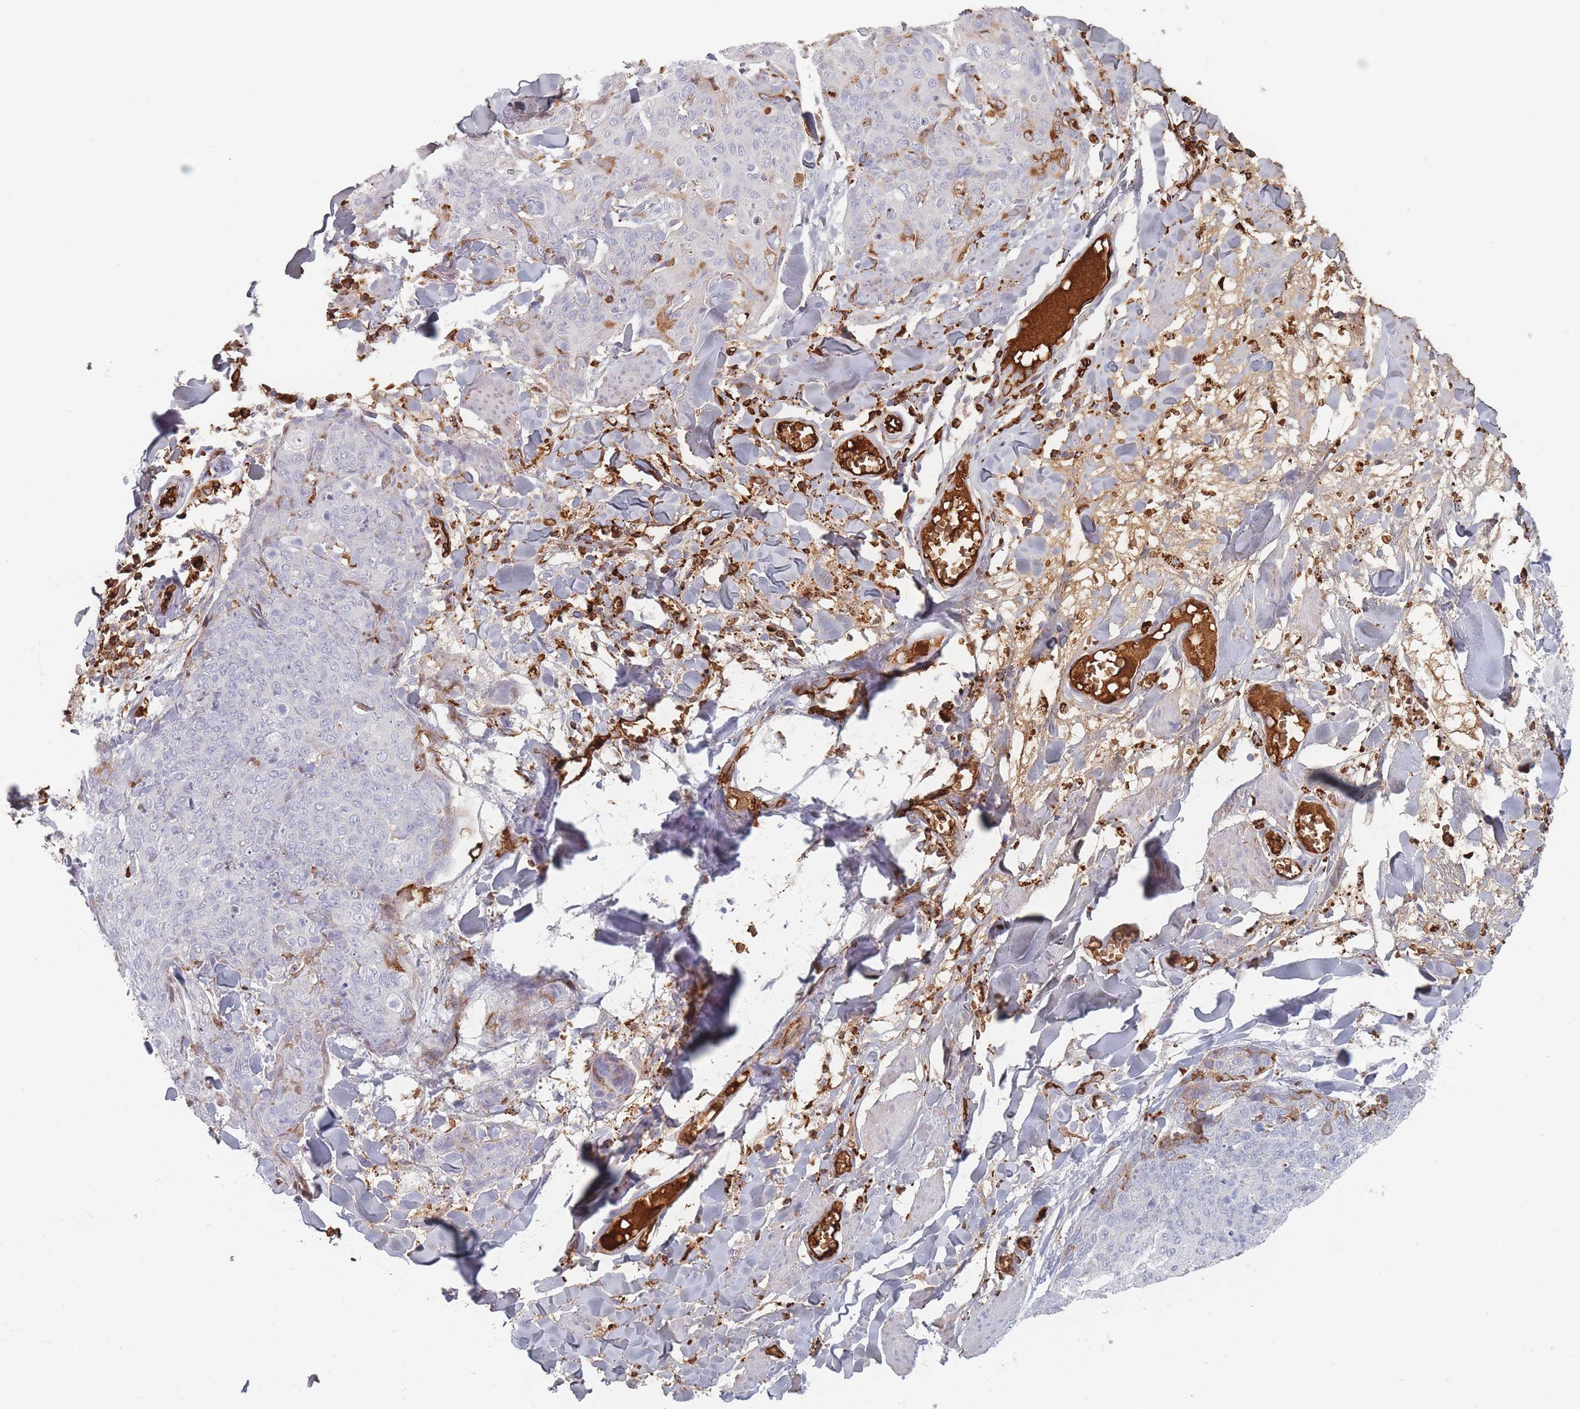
{"staining": {"intensity": "negative", "quantity": "none", "location": "none"}, "tissue": "skin cancer", "cell_type": "Tumor cells", "image_type": "cancer", "snomed": [{"axis": "morphology", "description": "Squamous cell carcinoma, NOS"}, {"axis": "topography", "description": "Skin"}, {"axis": "topography", "description": "Vulva"}], "caption": "High power microscopy photomicrograph of an immunohistochemistry (IHC) micrograph of skin cancer (squamous cell carcinoma), revealing no significant staining in tumor cells. (Stains: DAB IHC with hematoxylin counter stain, Microscopy: brightfield microscopy at high magnification).", "gene": "SLC2A6", "patient": {"sex": "female", "age": 85}}